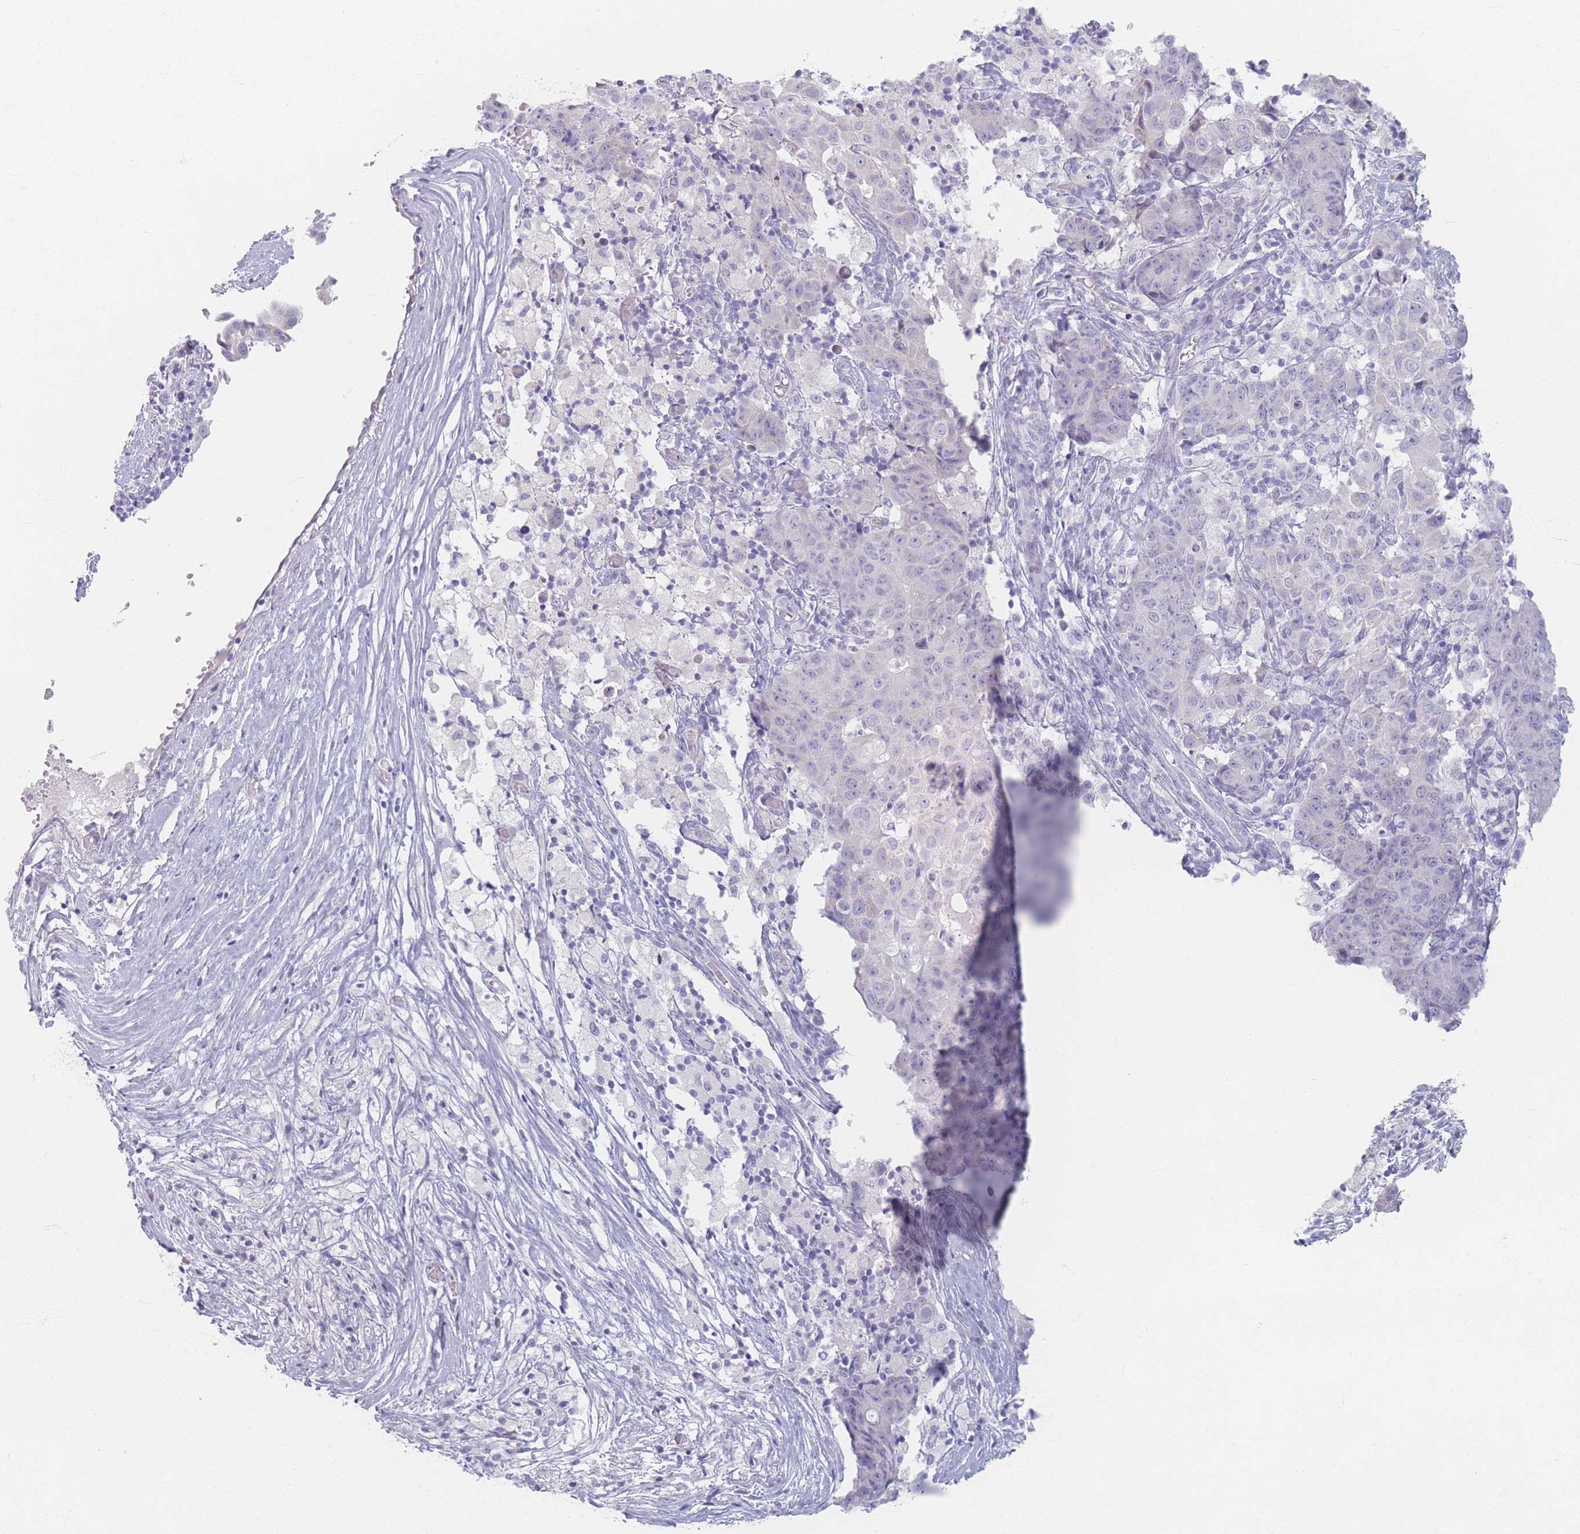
{"staining": {"intensity": "negative", "quantity": "none", "location": "none"}, "tissue": "ovarian cancer", "cell_type": "Tumor cells", "image_type": "cancer", "snomed": [{"axis": "morphology", "description": "Carcinoma, endometroid"}, {"axis": "topography", "description": "Ovary"}], "caption": "An image of human endometroid carcinoma (ovarian) is negative for staining in tumor cells. The staining was performed using DAB (3,3'-diaminobenzidine) to visualize the protein expression in brown, while the nuclei were stained in blue with hematoxylin (Magnification: 20x).", "gene": "PIGM", "patient": {"sex": "female", "age": 42}}